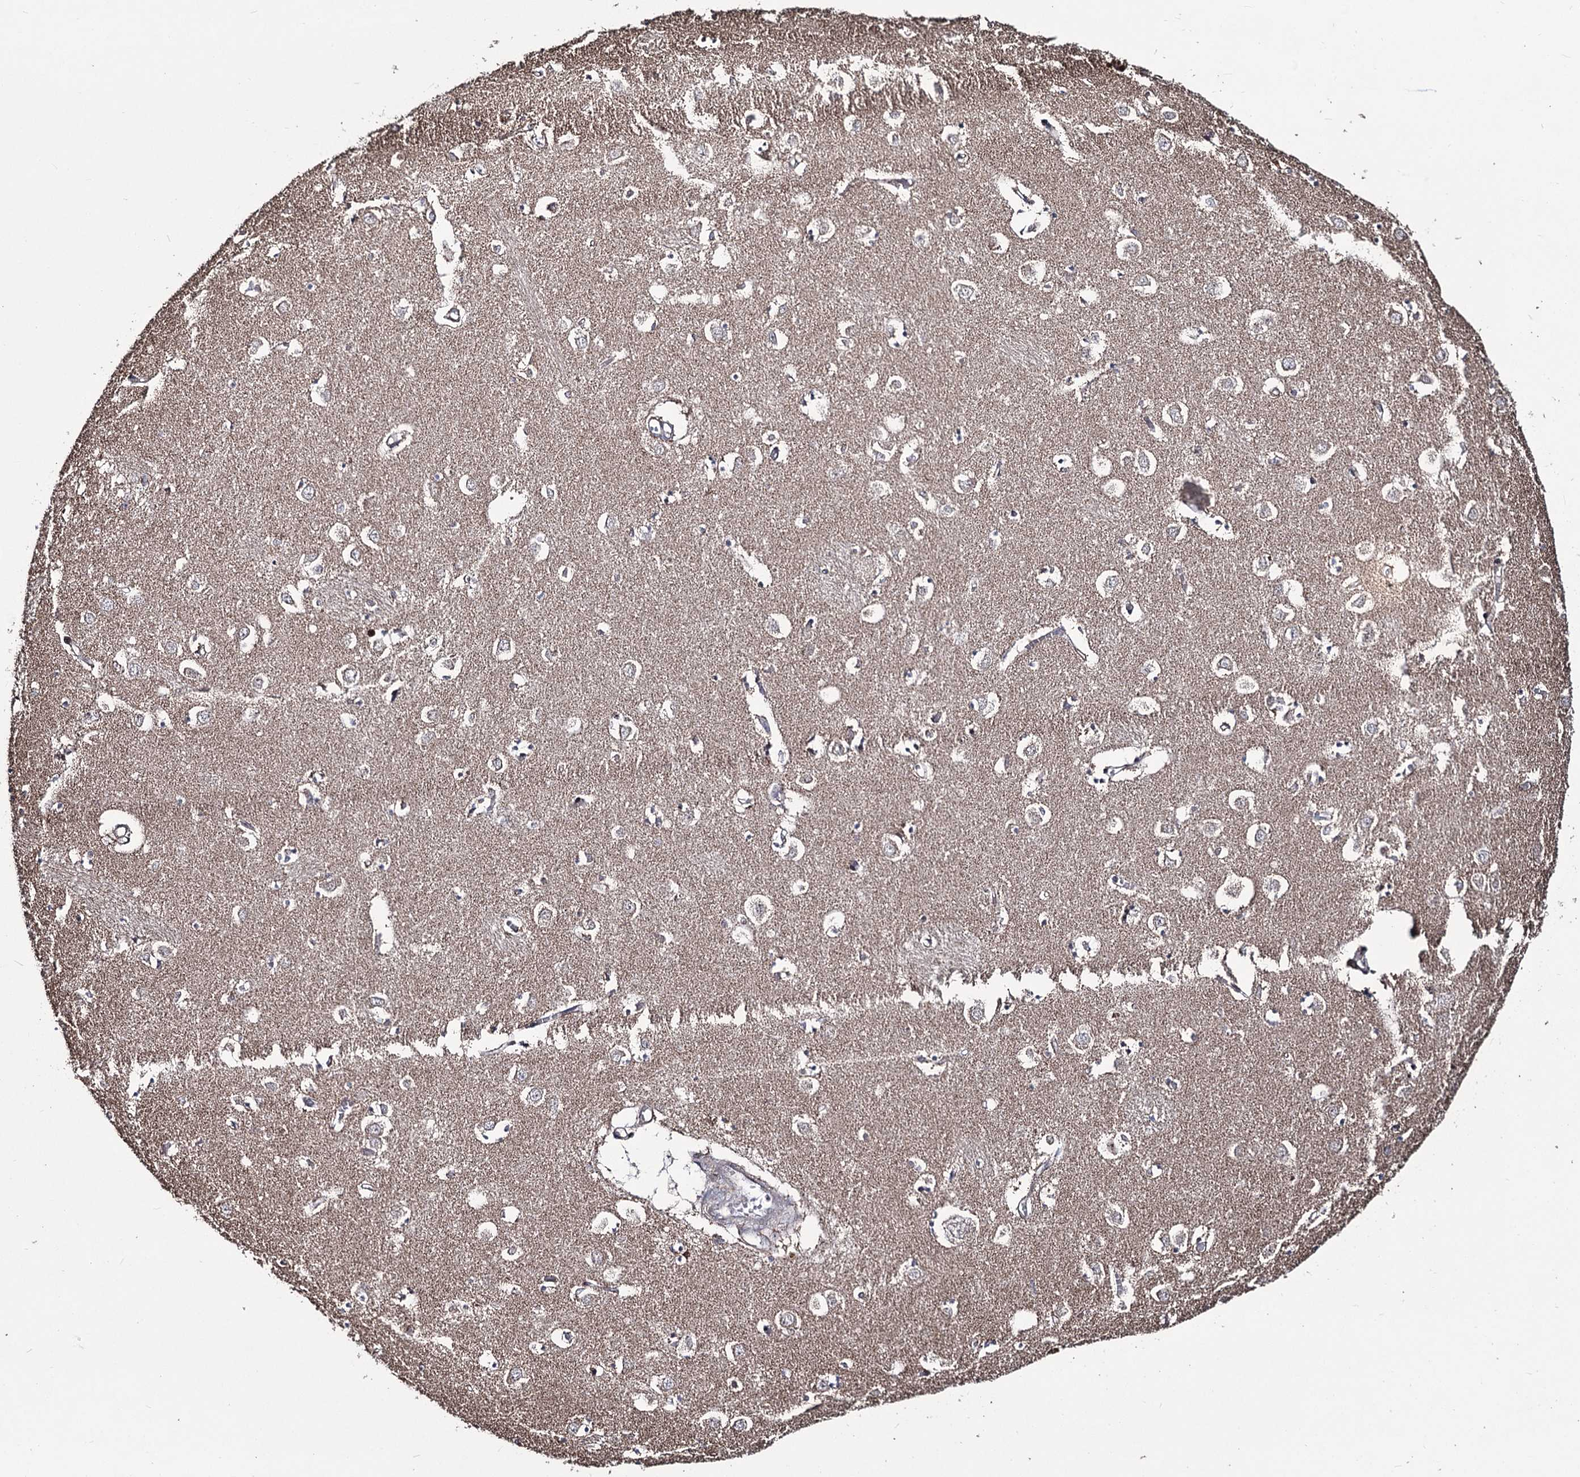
{"staining": {"intensity": "negative", "quantity": "none", "location": "none"}, "tissue": "caudate", "cell_type": "Glial cells", "image_type": "normal", "snomed": [{"axis": "morphology", "description": "Normal tissue, NOS"}, {"axis": "topography", "description": "Lateral ventricle wall"}], "caption": "Immunohistochemistry of unremarkable human caudate reveals no expression in glial cells.", "gene": "CREB3L4", "patient": {"sex": "male", "age": 70}}